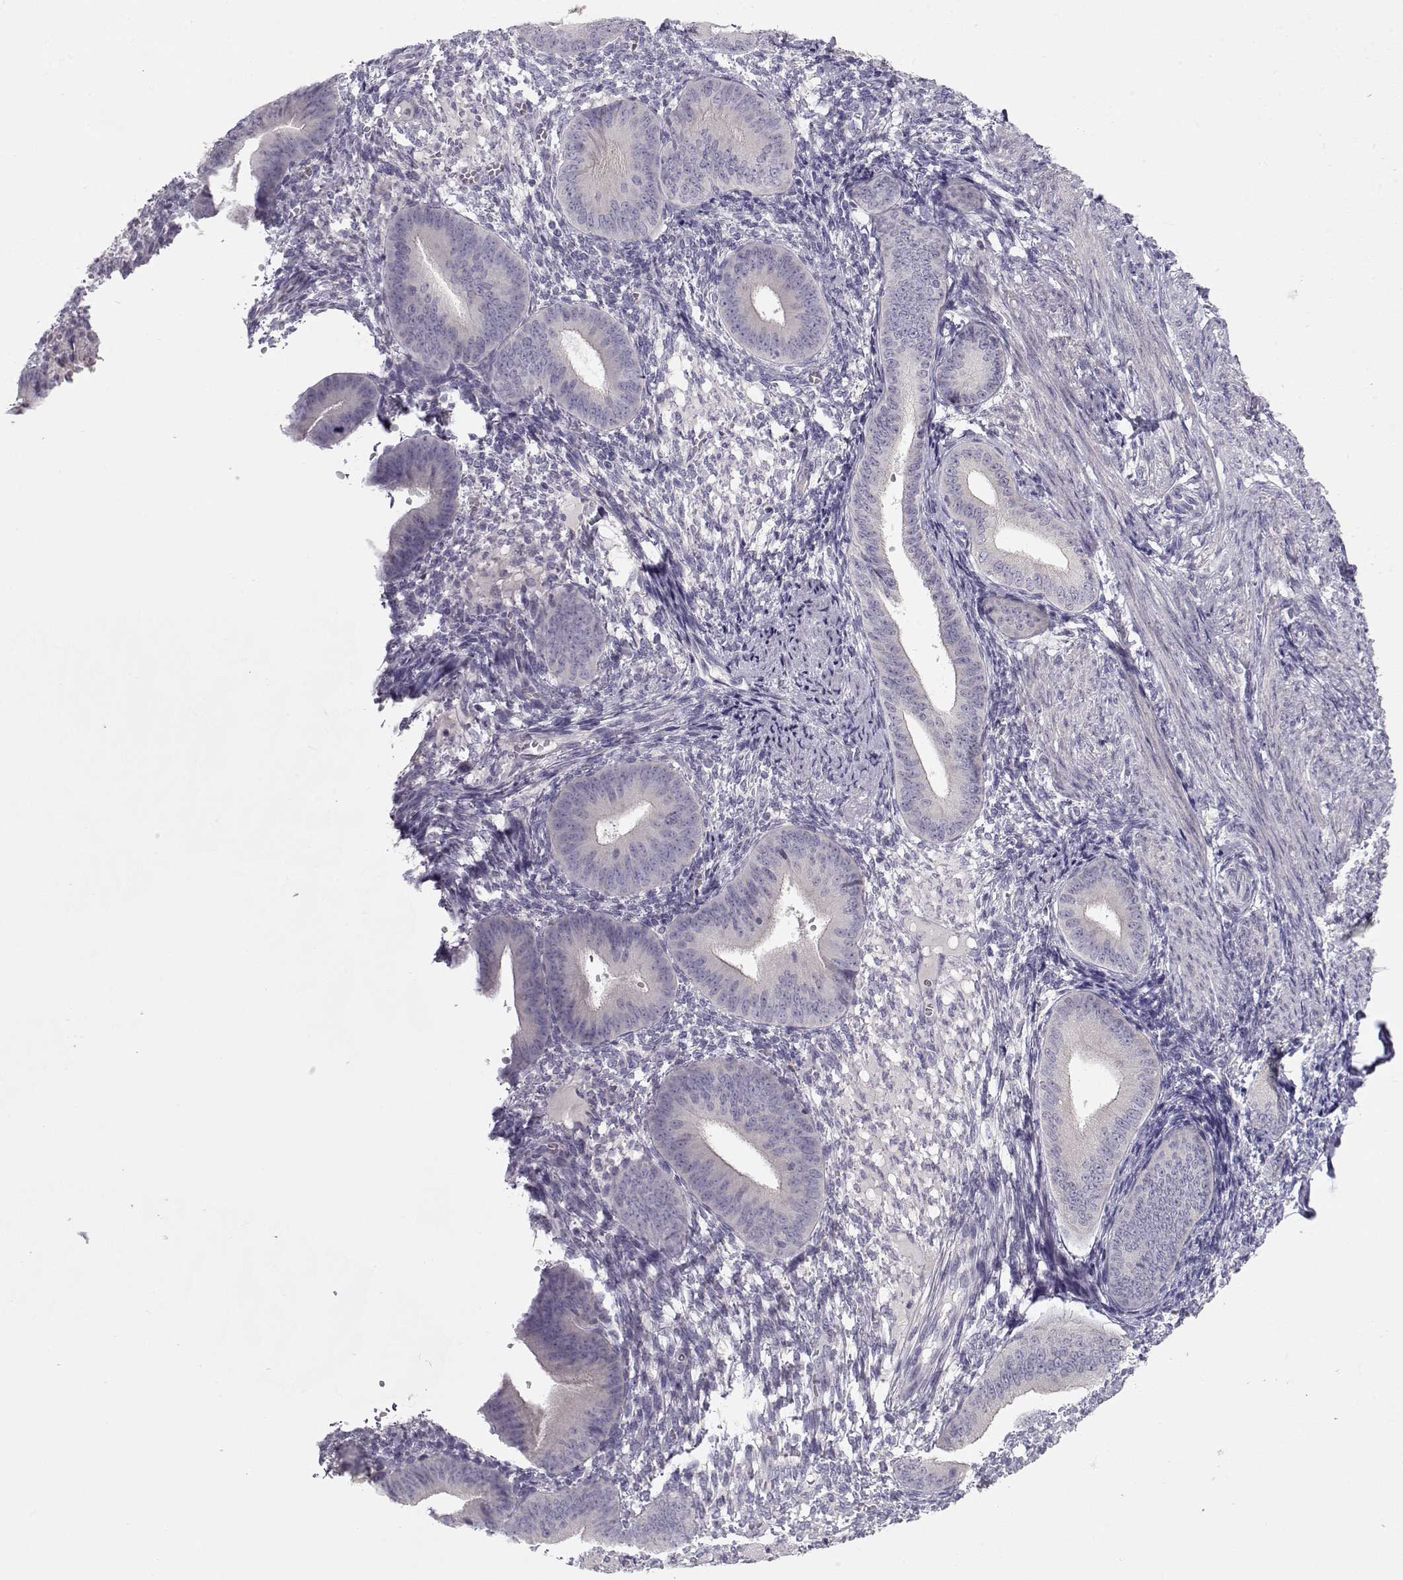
{"staining": {"intensity": "negative", "quantity": "none", "location": "none"}, "tissue": "endometrium", "cell_type": "Cells in endometrial stroma", "image_type": "normal", "snomed": [{"axis": "morphology", "description": "Normal tissue, NOS"}, {"axis": "topography", "description": "Endometrium"}], "caption": "Human endometrium stained for a protein using immunohistochemistry (IHC) shows no staining in cells in endometrial stroma.", "gene": "GRK1", "patient": {"sex": "female", "age": 39}}